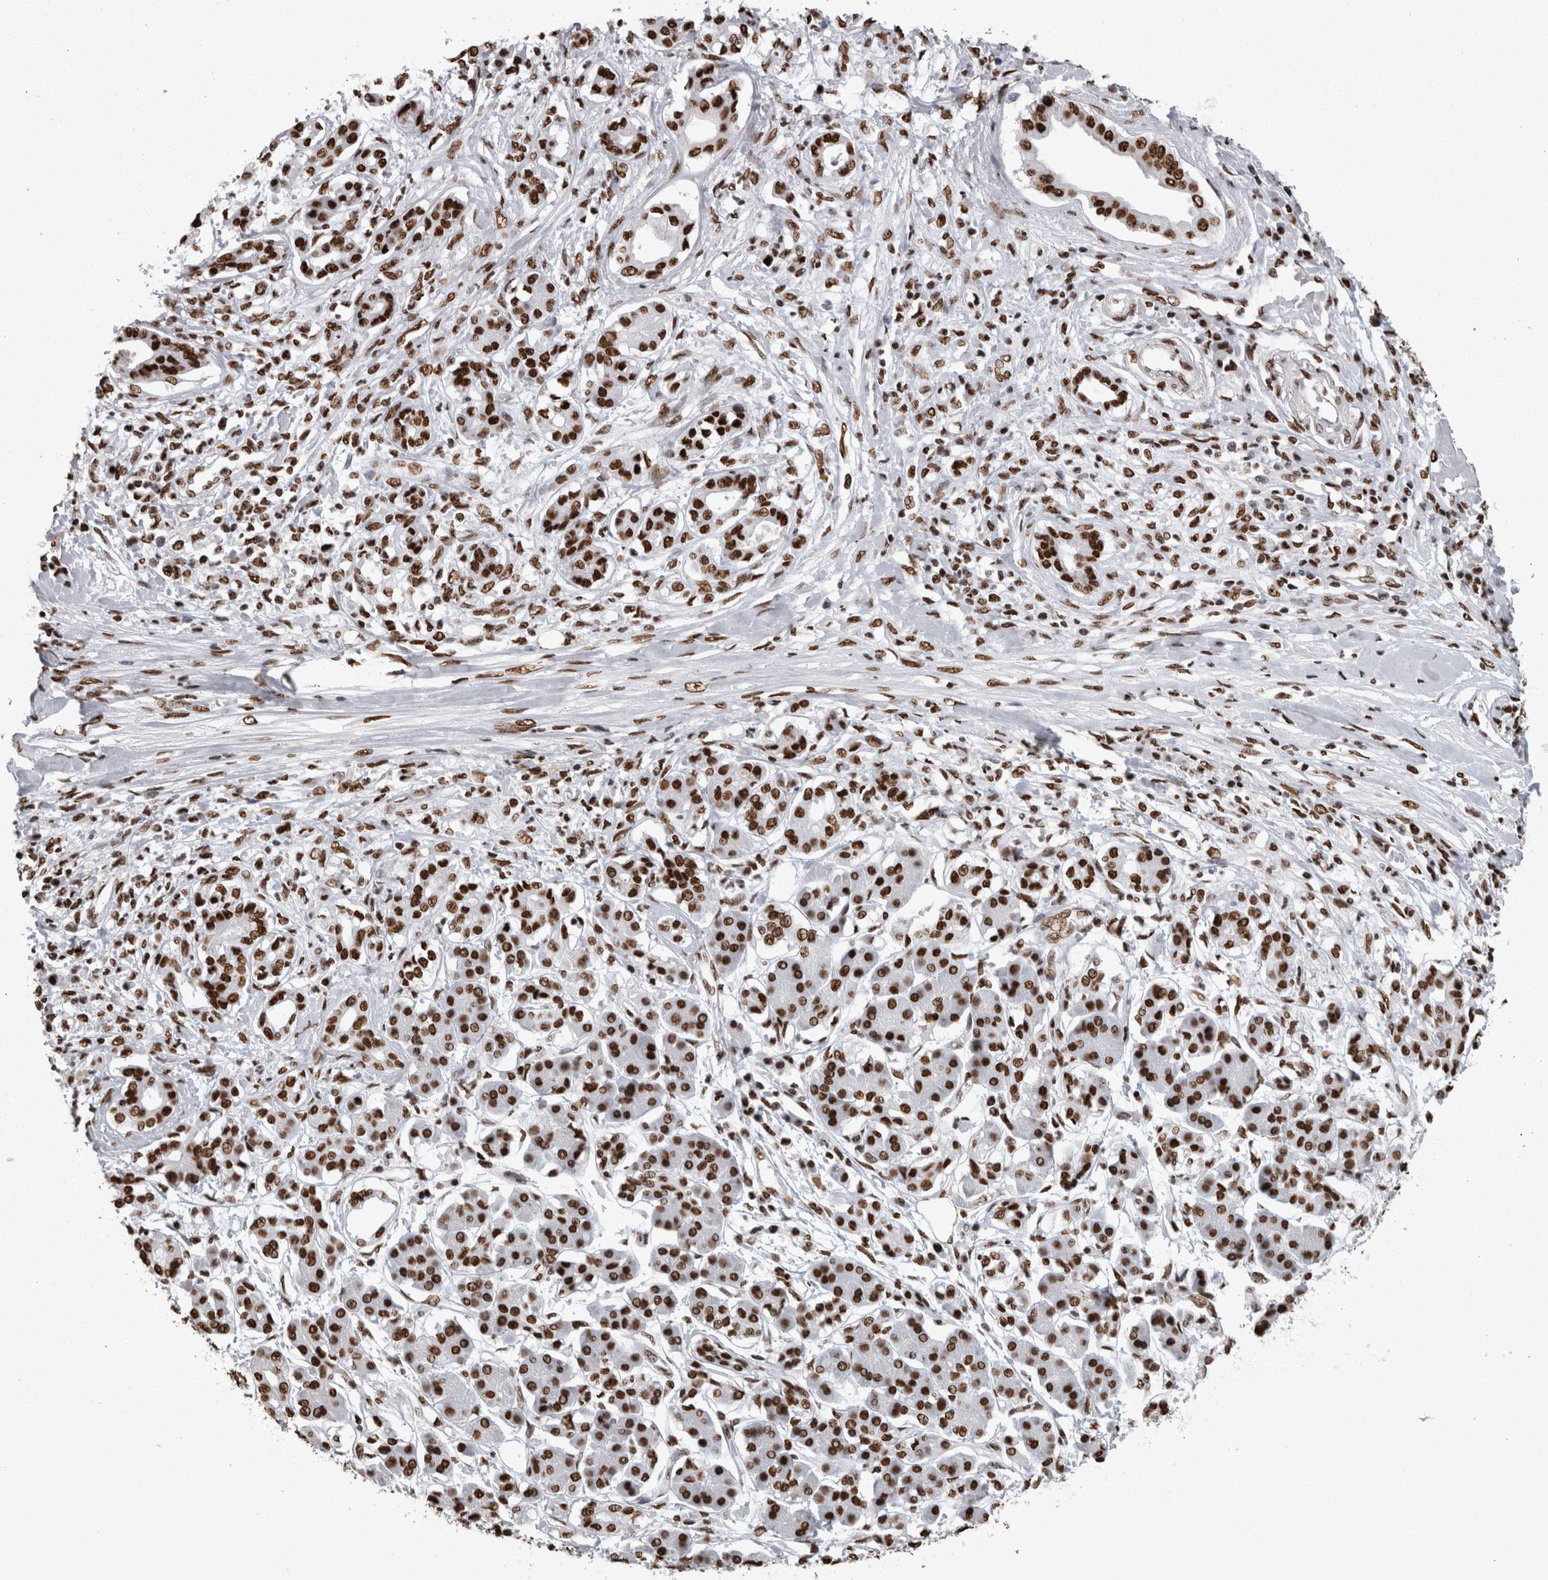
{"staining": {"intensity": "strong", "quantity": ">75%", "location": "nuclear"}, "tissue": "pancreatic cancer", "cell_type": "Tumor cells", "image_type": "cancer", "snomed": [{"axis": "morphology", "description": "Adenocarcinoma, NOS"}, {"axis": "topography", "description": "Pancreas"}], "caption": "Strong nuclear positivity for a protein is appreciated in approximately >75% of tumor cells of pancreatic cancer (adenocarcinoma) using IHC.", "gene": "HNRNPM", "patient": {"sex": "female", "age": 56}}